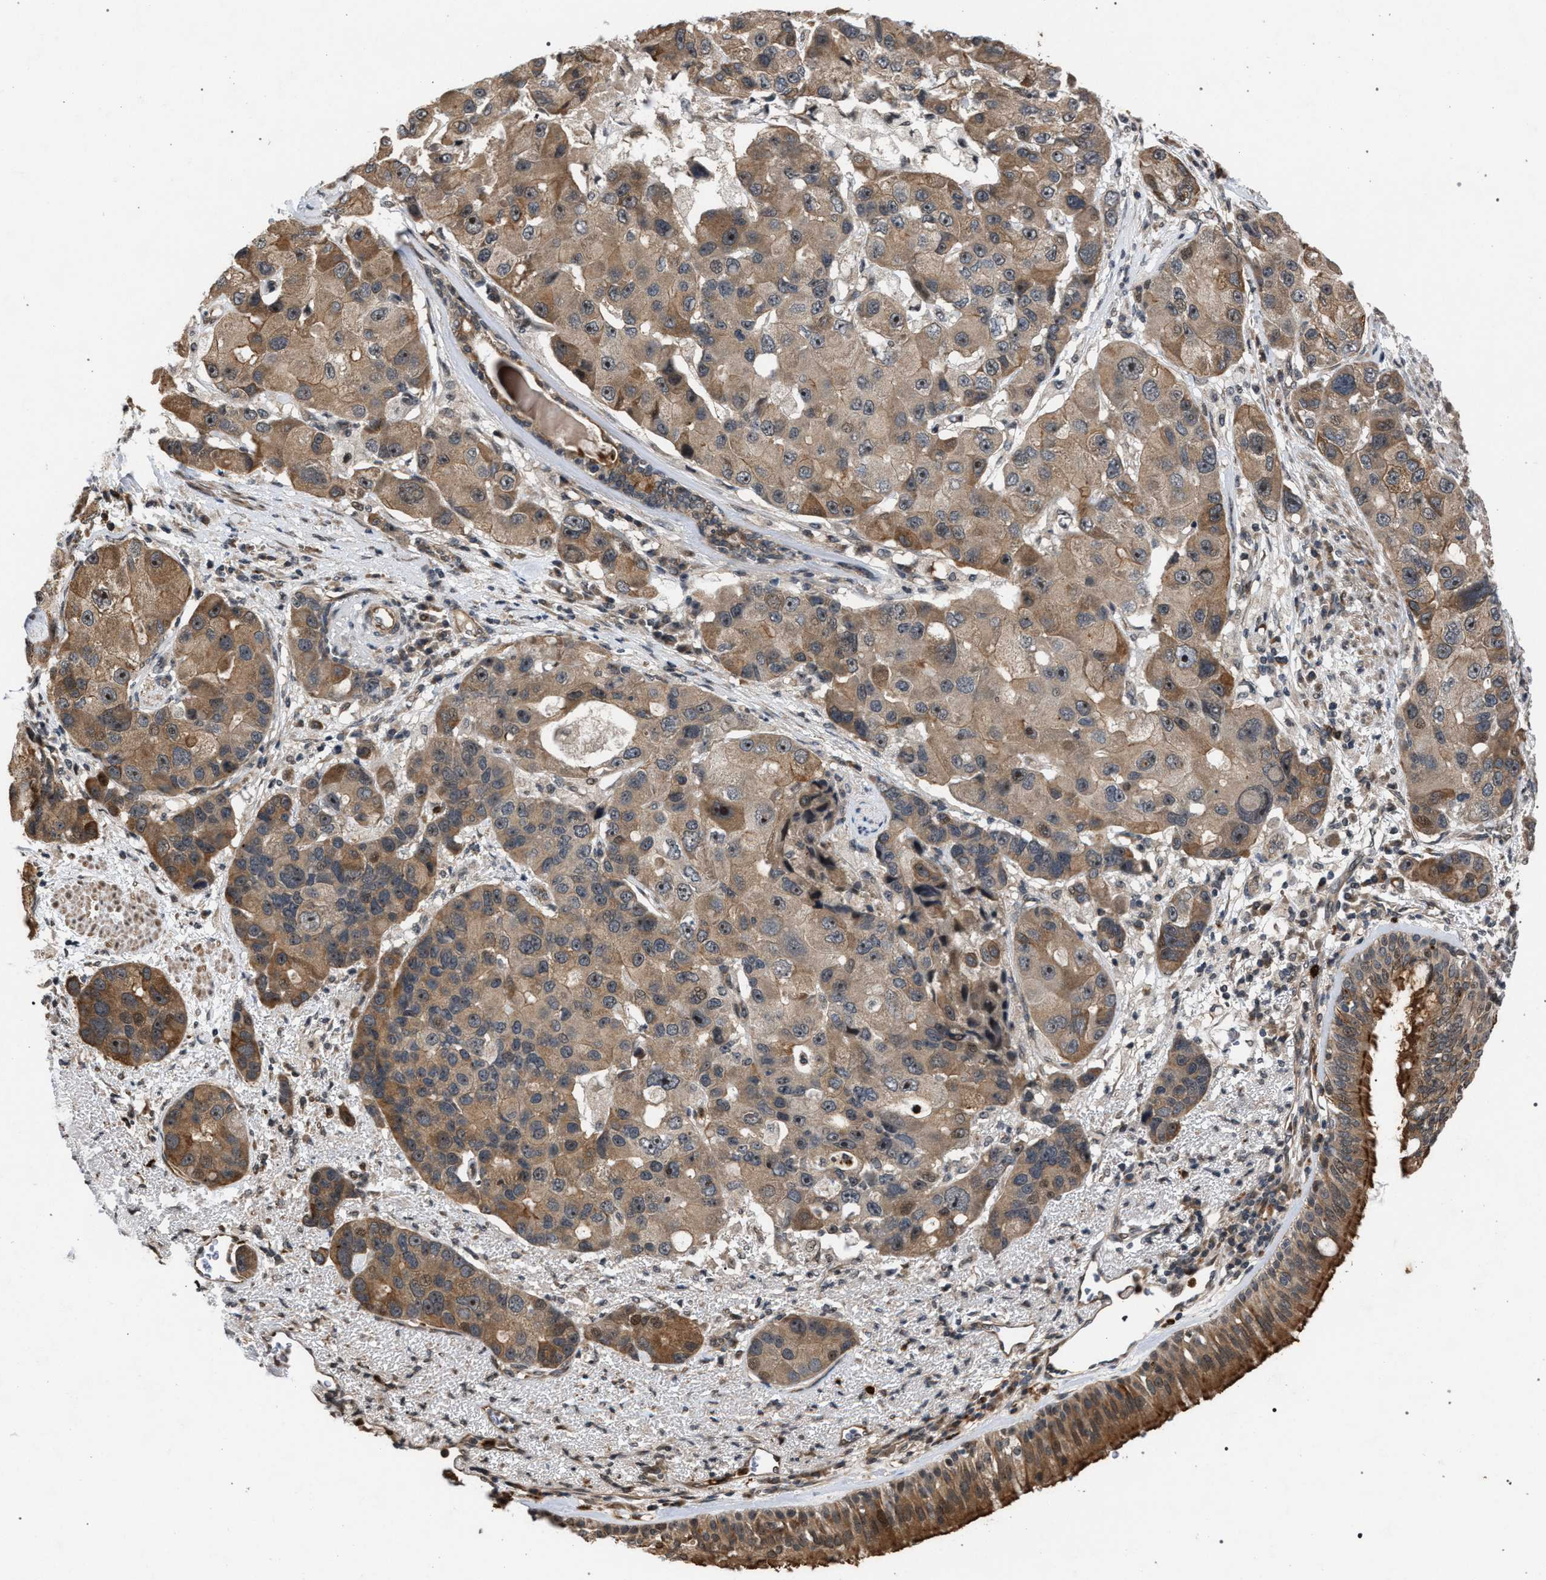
{"staining": {"intensity": "moderate", "quantity": ">75%", "location": "cytoplasmic/membranous"}, "tissue": "bronchus", "cell_type": "Respiratory epithelial cells", "image_type": "normal", "snomed": [{"axis": "morphology", "description": "Normal tissue, NOS"}, {"axis": "morphology", "description": "Adenocarcinoma, NOS"}, {"axis": "morphology", "description": "Adenocarcinoma, metastatic, NOS"}, {"axis": "topography", "description": "Lymph node"}, {"axis": "topography", "description": "Bronchus"}, {"axis": "topography", "description": "Lung"}], "caption": "A micrograph of human bronchus stained for a protein displays moderate cytoplasmic/membranous brown staining in respiratory epithelial cells.", "gene": "IRAK4", "patient": {"sex": "female", "age": 54}}